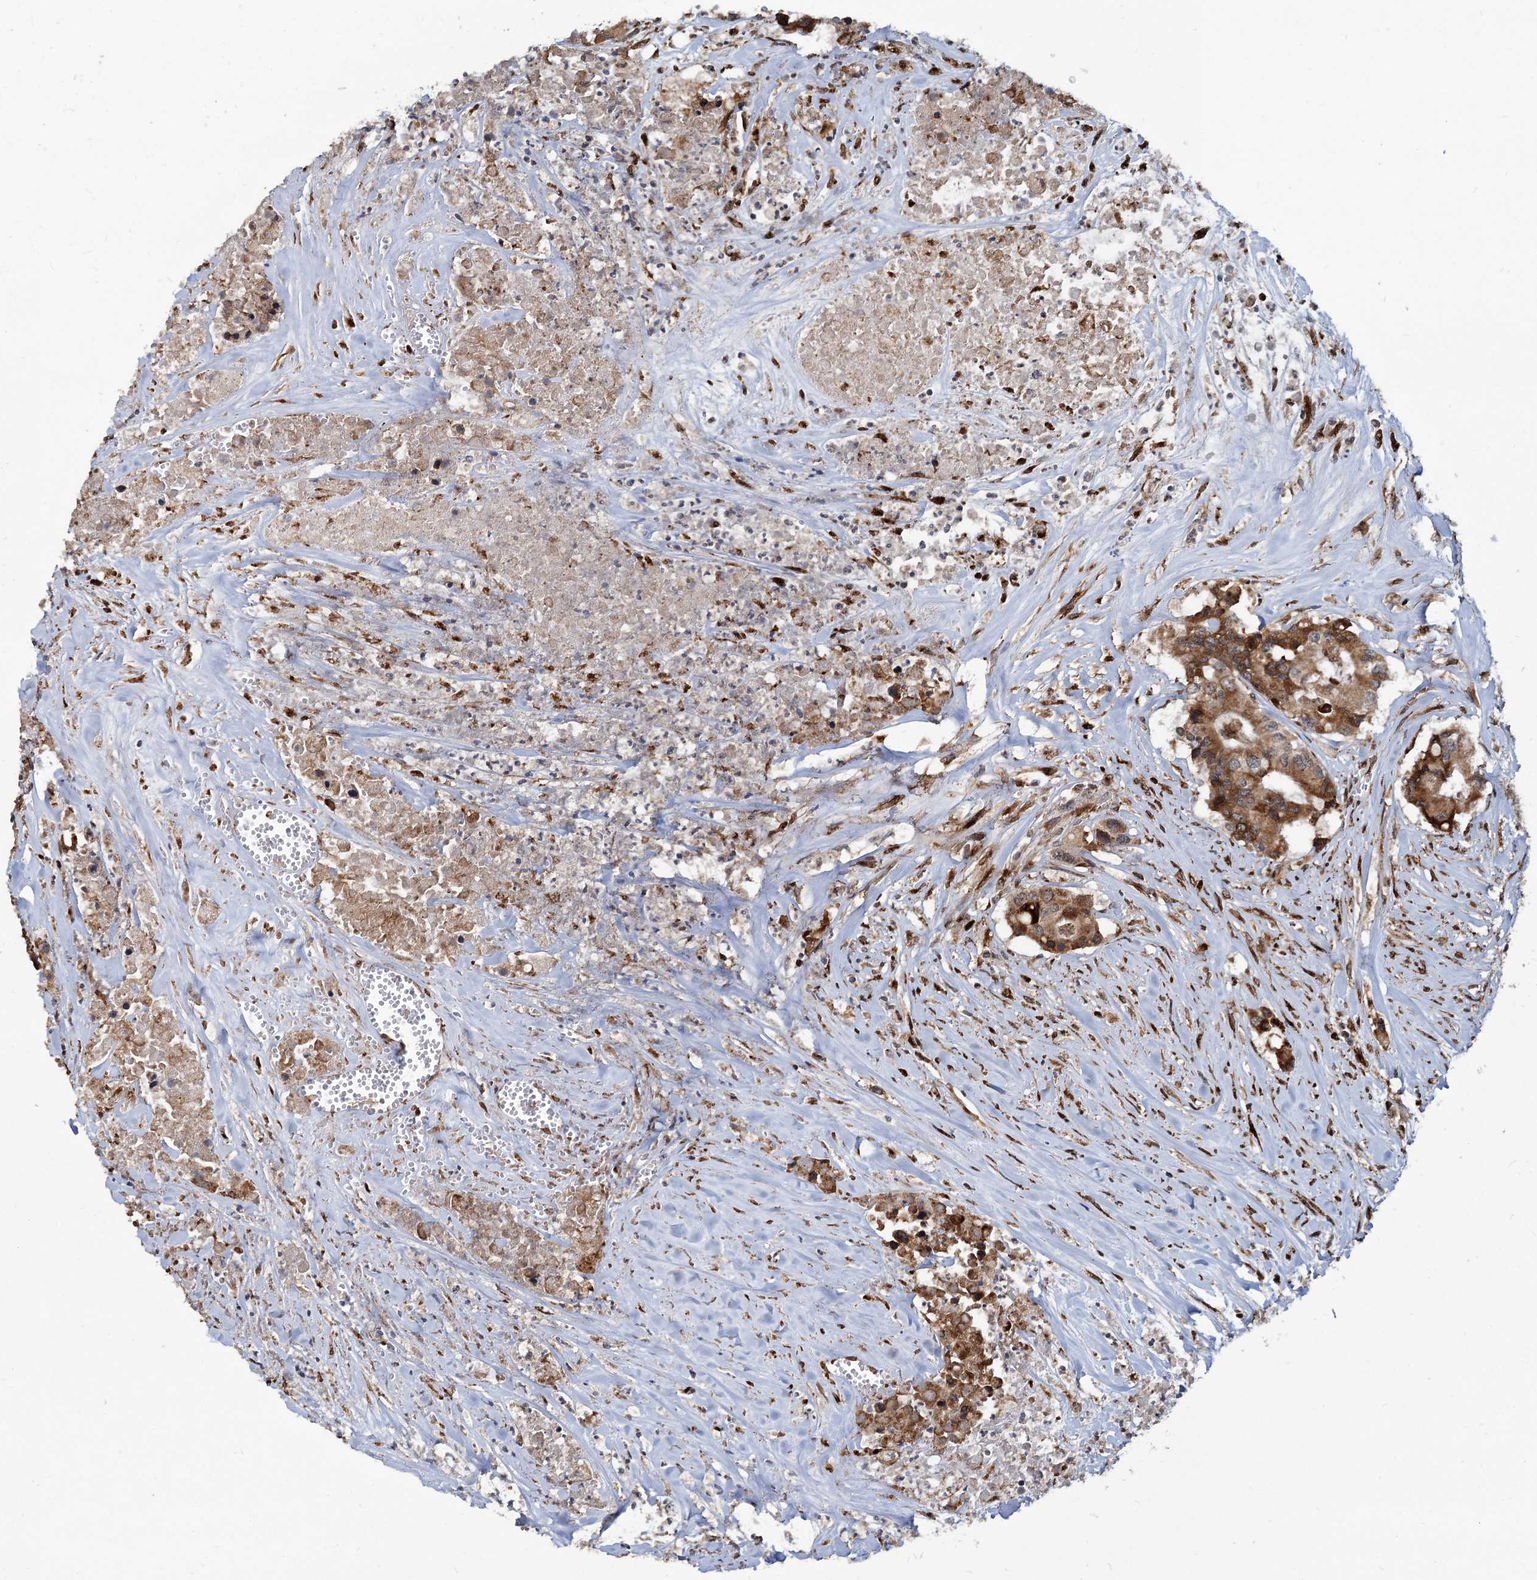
{"staining": {"intensity": "moderate", "quantity": ">75%", "location": "cytoplasmic/membranous"}, "tissue": "colorectal cancer", "cell_type": "Tumor cells", "image_type": "cancer", "snomed": [{"axis": "morphology", "description": "Adenocarcinoma, NOS"}, {"axis": "topography", "description": "Colon"}], "caption": "Human colorectal cancer stained for a protein (brown) reveals moderate cytoplasmic/membranous positive positivity in approximately >75% of tumor cells.", "gene": "SAAL1", "patient": {"sex": "male", "age": 77}}